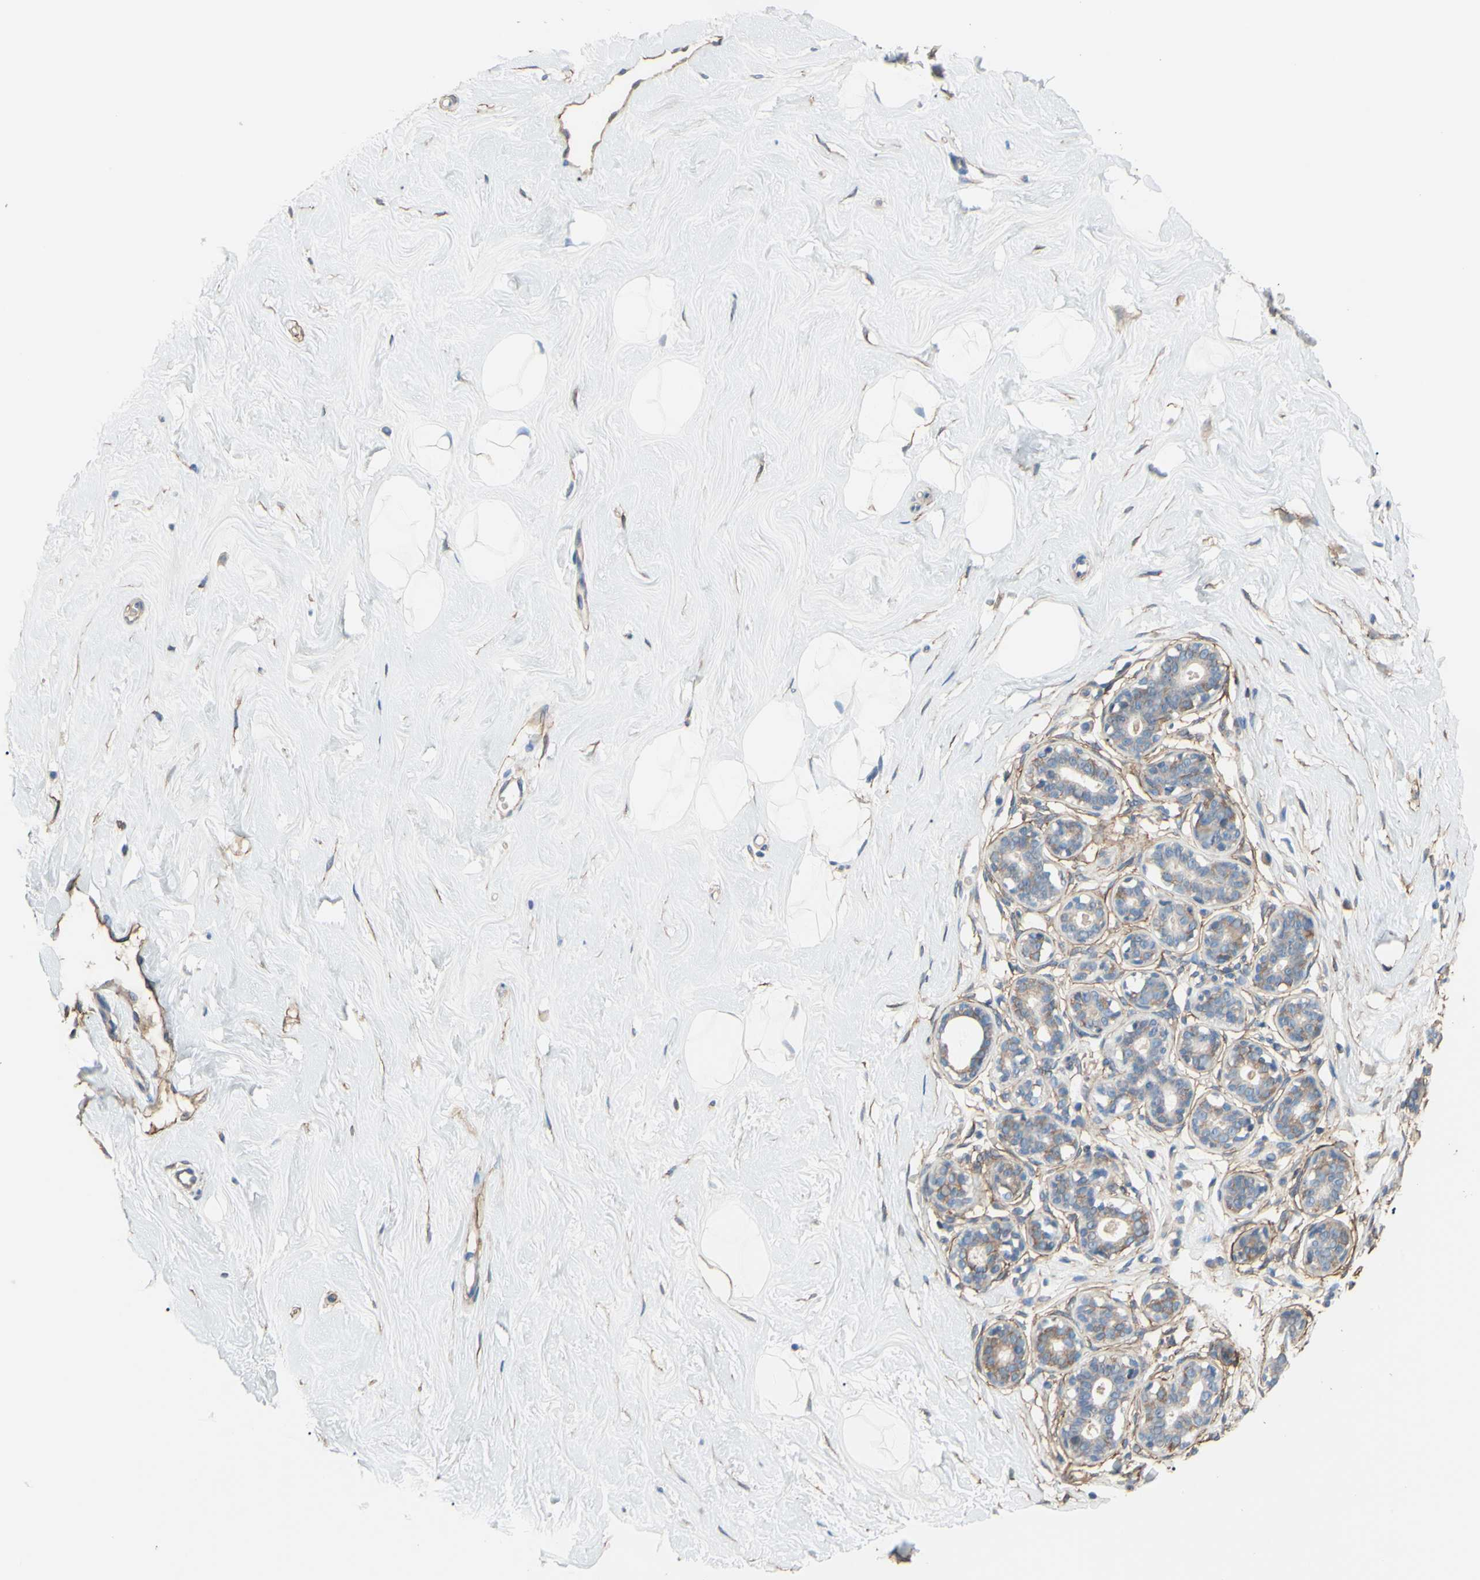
{"staining": {"intensity": "negative", "quantity": "none", "location": "none"}, "tissue": "breast", "cell_type": "Adipocytes", "image_type": "normal", "snomed": [{"axis": "morphology", "description": "Normal tissue, NOS"}, {"axis": "topography", "description": "Breast"}], "caption": "This image is of benign breast stained with immunohistochemistry to label a protein in brown with the nuclei are counter-stained blue. There is no positivity in adipocytes.", "gene": "ADD1", "patient": {"sex": "female", "age": 23}}